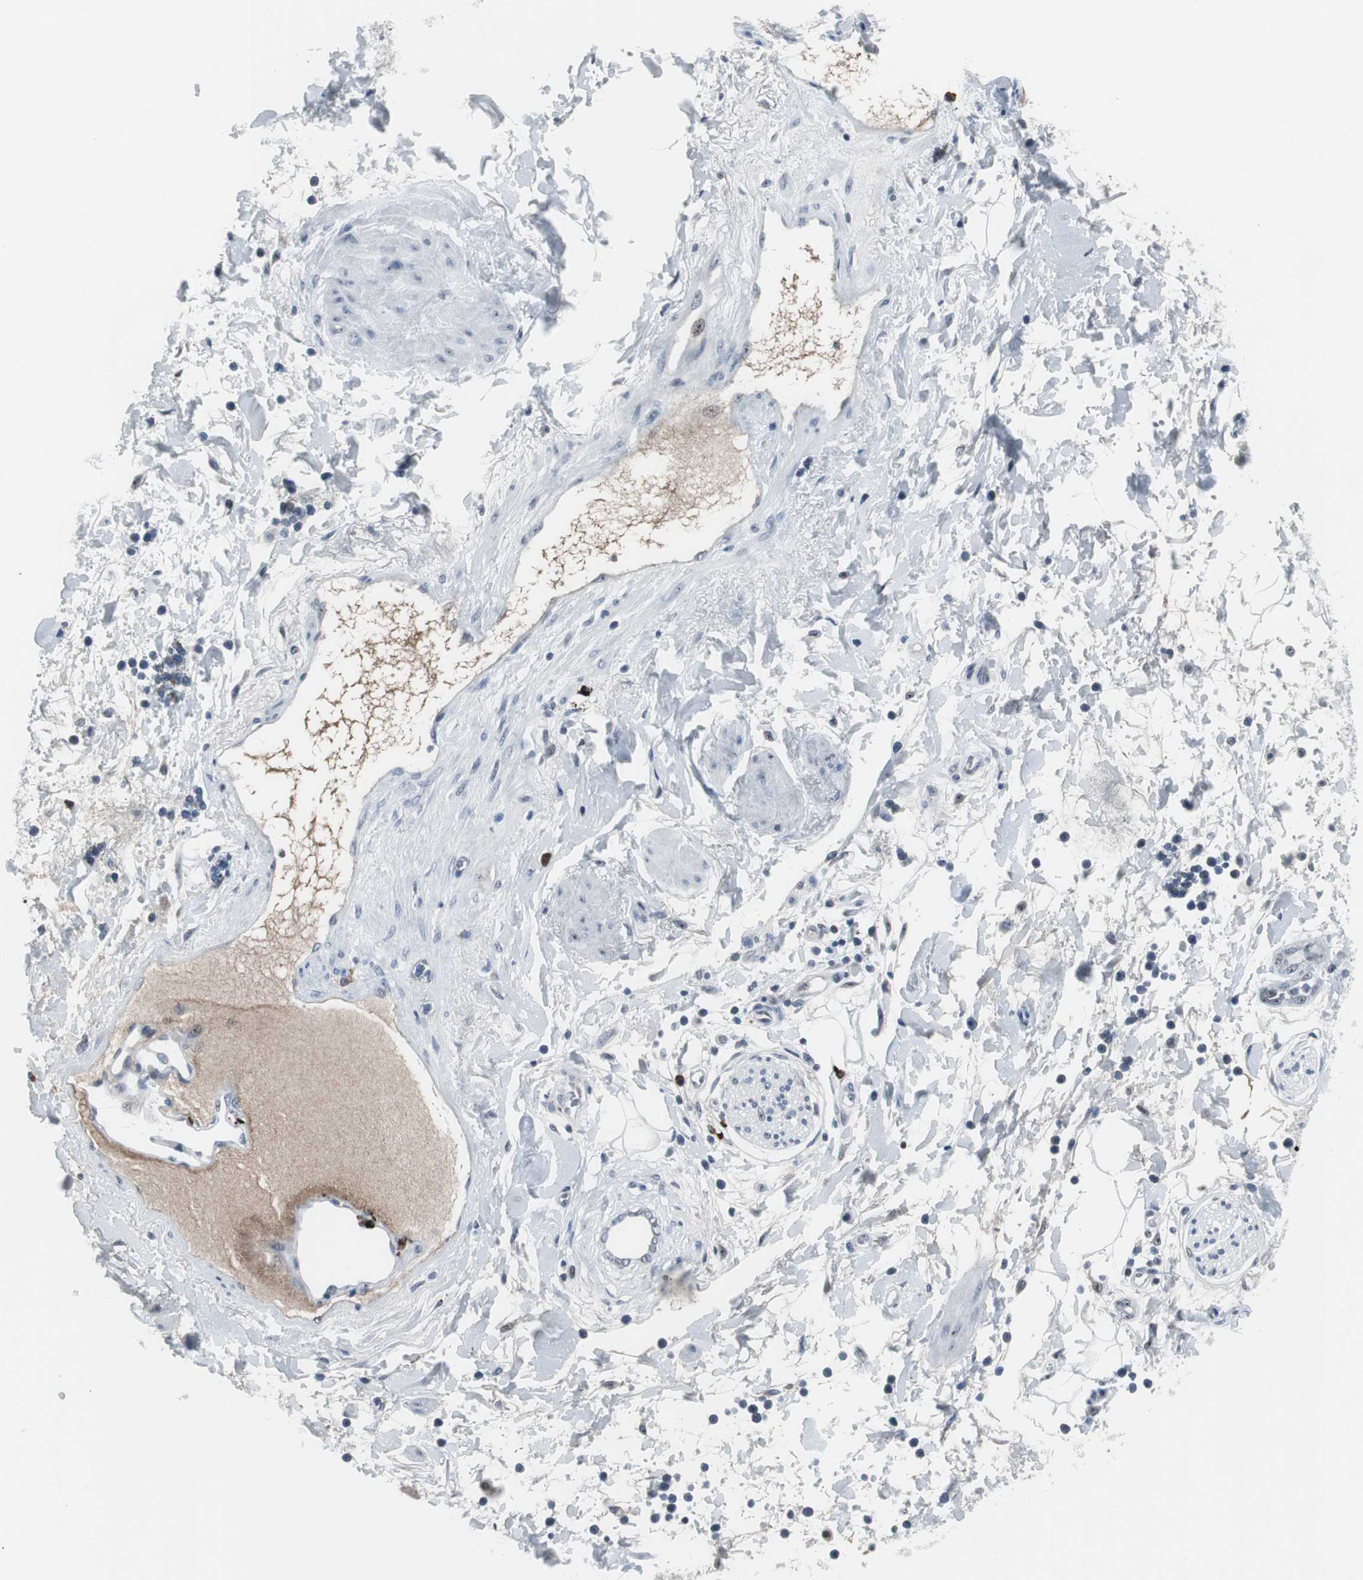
{"staining": {"intensity": "negative", "quantity": "none", "location": "none"}, "tissue": "adipose tissue", "cell_type": "Adipocytes", "image_type": "normal", "snomed": [{"axis": "morphology", "description": "Normal tissue, NOS"}, {"axis": "topography", "description": "Soft tissue"}, {"axis": "topography", "description": "Peripheral nerve tissue"}], "caption": "This is an IHC photomicrograph of benign adipose tissue. There is no positivity in adipocytes.", "gene": "DOK1", "patient": {"sex": "female", "age": 71}}